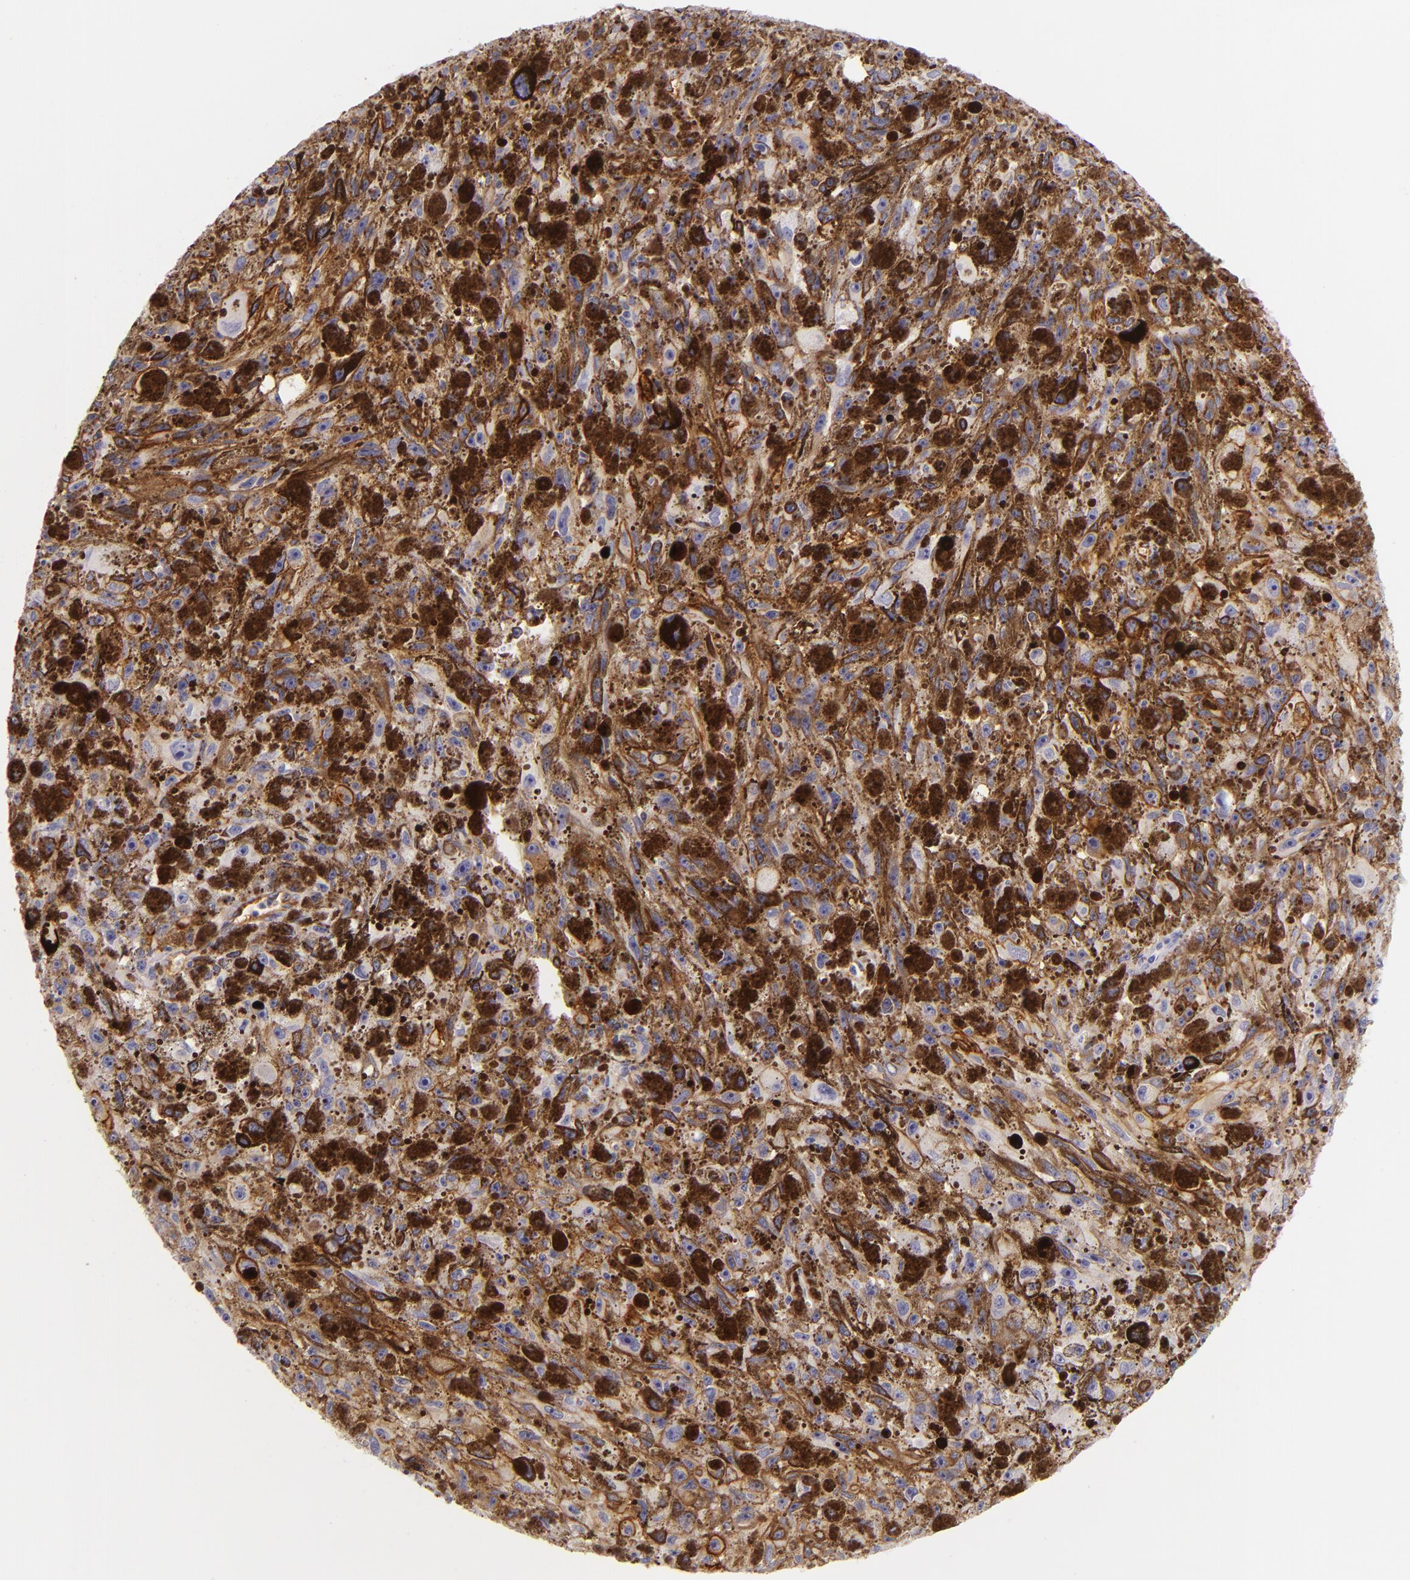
{"staining": {"intensity": "weak", "quantity": "25%-75%", "location": "cytoplasmic/membranous"}, "tissue": "melanoma", "cell_type": "Tumor cells", "image_type": "cancer", "snomed": [{"axis": "morphology", "description": "Malignant melanoma, NOS"}, {"axis": "topography", "description": "Skin"}], "caption": "Malignant melanoma stained with DAB (3,3'-diaminobenzidine) immunohistochemistry shows low levels of weak cytoplasmic/membranous expression in approximately 25%-75% of tumor cells. (Brightfield microscopy of DAB IHC at high magnification).", "gene": "ICAM1", "patient": {"sex": "female", "age": 104}}